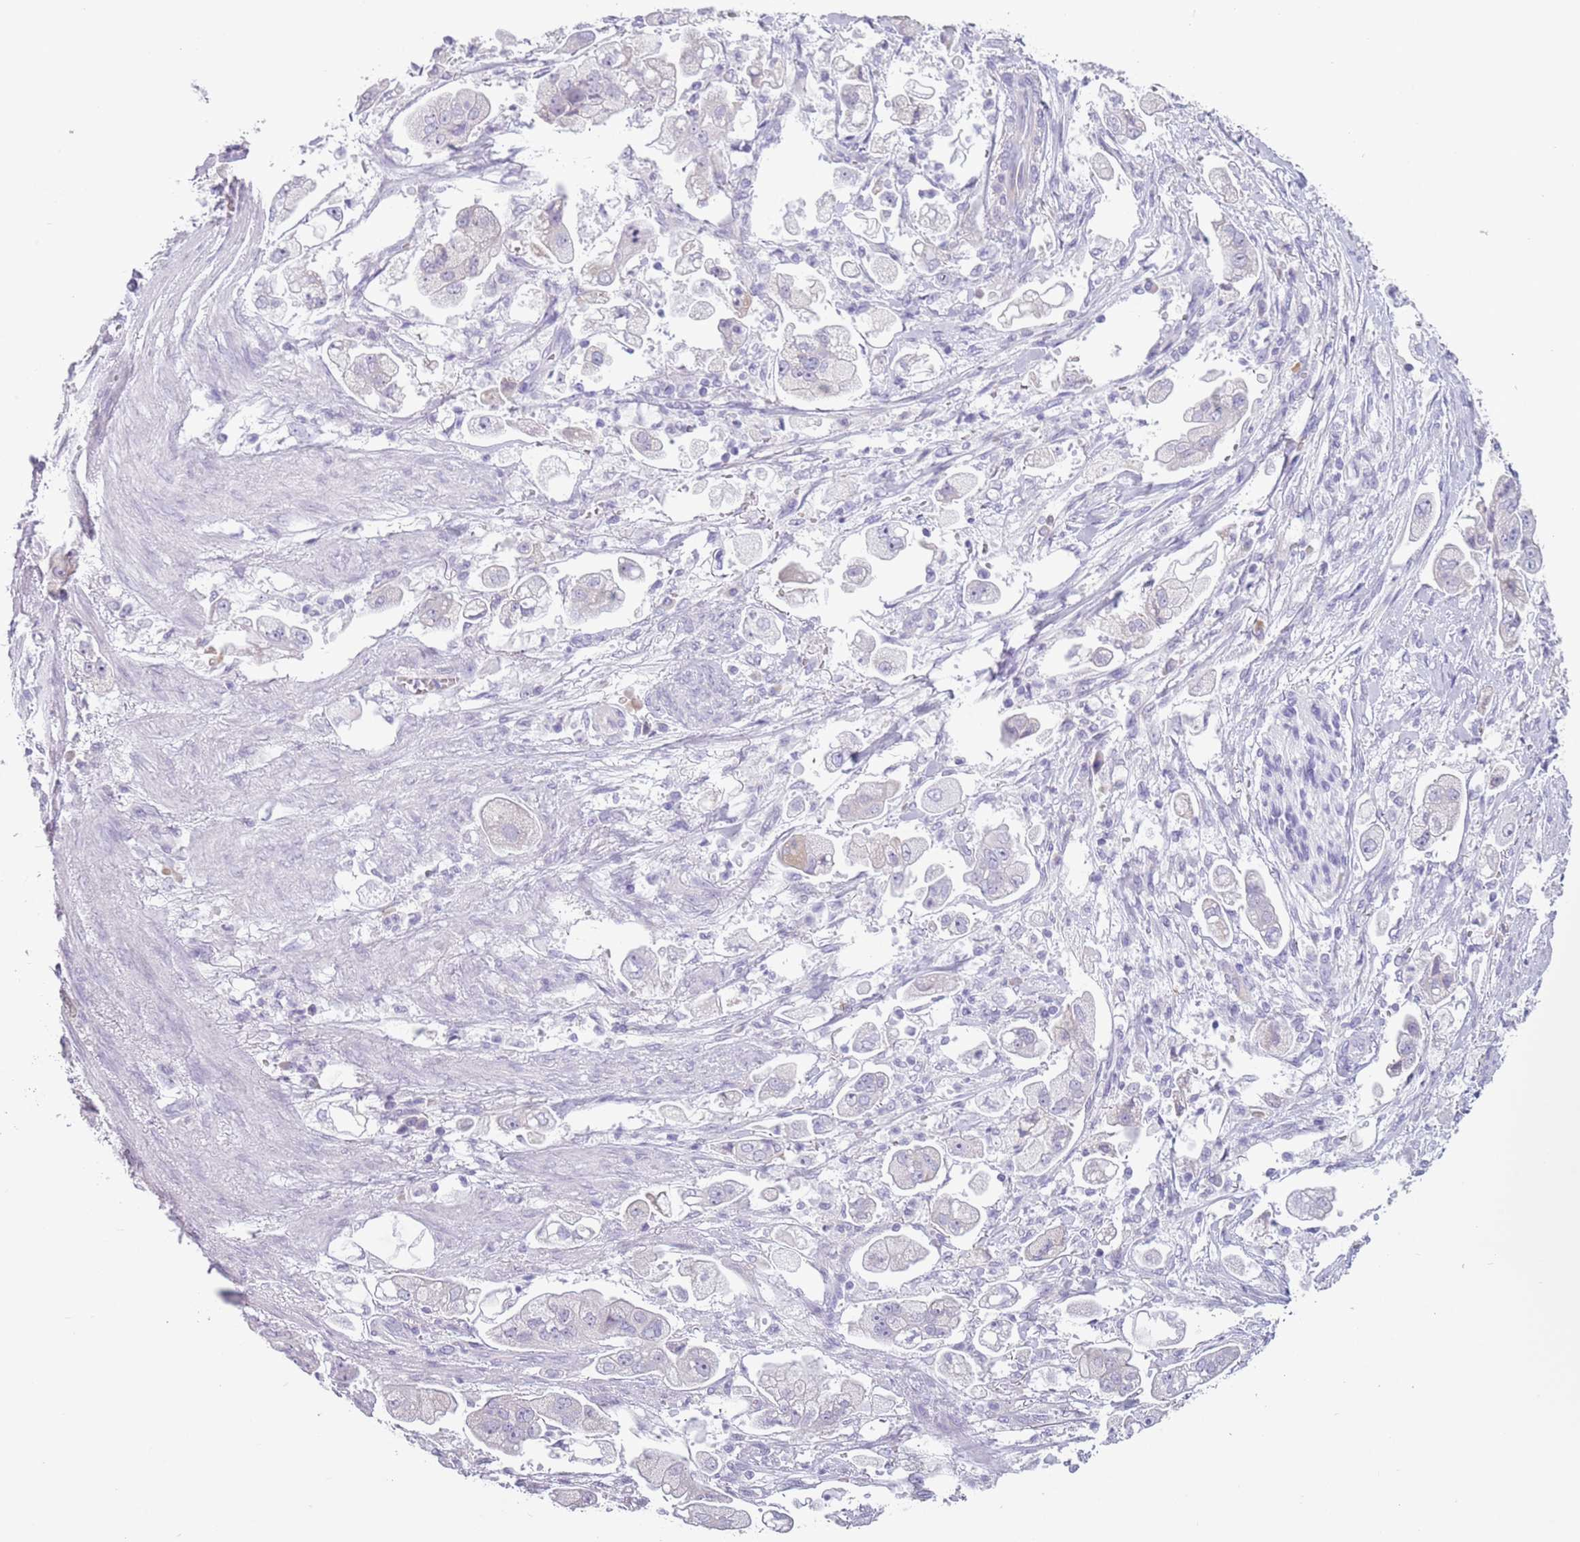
{"staining": {"intensity": "negative", "quantity": "none", "location": "none"}, "tissue": "stomach cancer", "cell_type": "Tumor cells", "image_type": "cancer", "snomed": [{"axis": "morphology", "description": "Adenocarcinoma, NOS"}, {"axis": "topography", "description": "Stomach"}], "caption": "Immunohistochemical staining of human stomach adenocarcinoma reveals no significant staining in tumor cells. (DAB IHC, high magnification).", "gene": "HYOU1", "patient": {"sex": "male", "age": 62}}